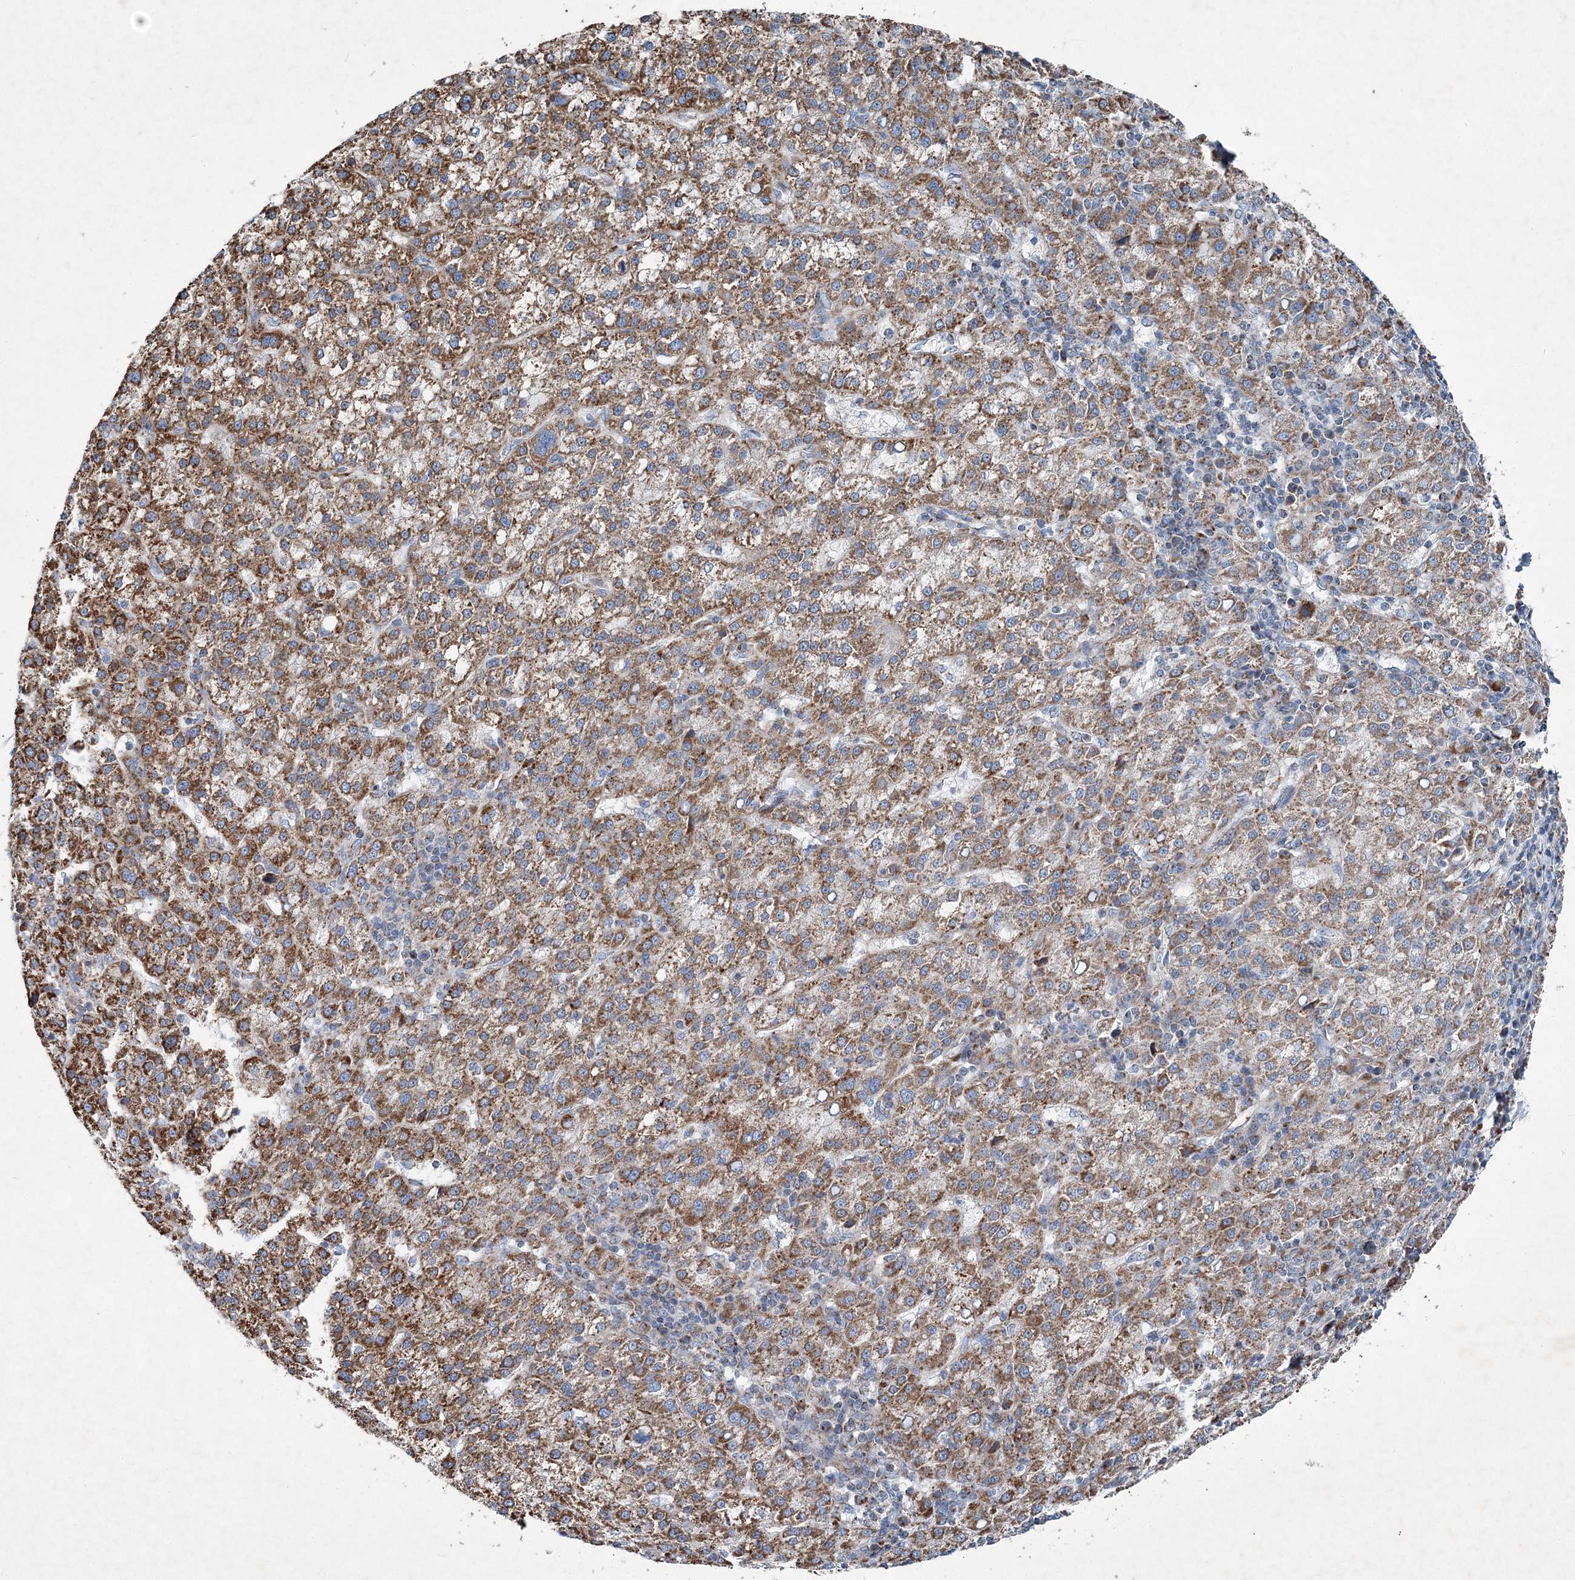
{"staining": {"intensity": "moderate", "quantity": ">75%", "location": "cytoplasmic/membranous"}, "tissue": "liver cancer", "cell_type": "Tumor cells", "image_type": "cancer", "snomed": [{"axis": "morphology", "description": "Carcinoma, Hepatocellular, NOS"}, {"axis": "topography", "description": "Liver"}], "caption": "High-power microscopy captured an immunohistochemistry photomicrograph of liver cancer, revealing moderate cytoplasmic/membranous staining in approximately >75% of tumor cells.", "gene": "SPAG16", "patient": {"sex": "female", "age": 58}}